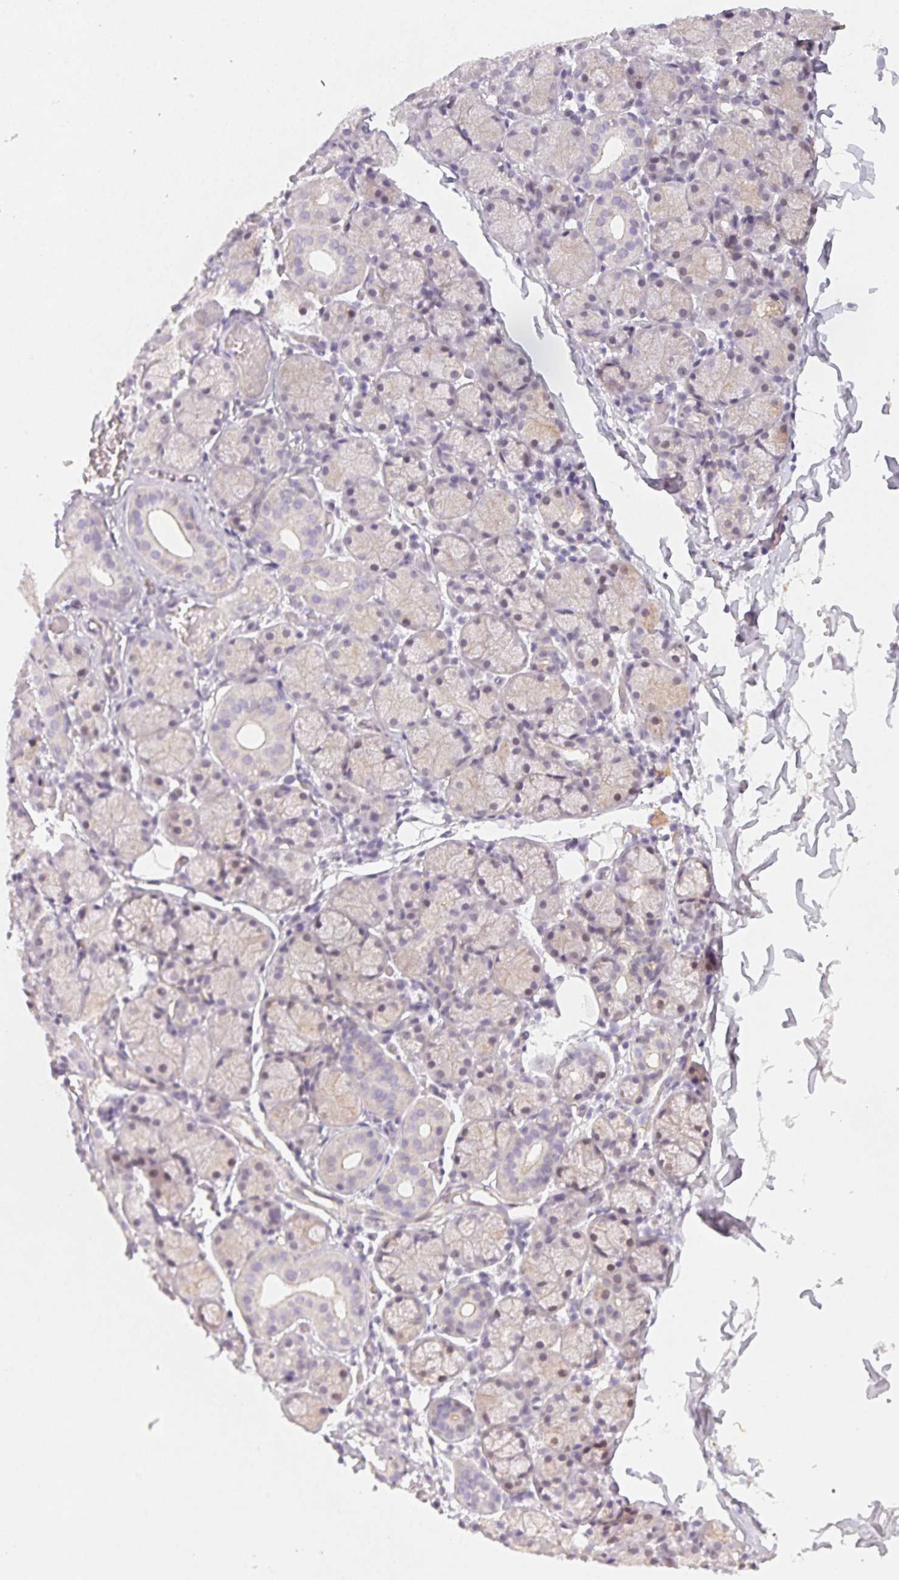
{"staining": {"intensity": "weak", "quantity": "<25%", "location": "cytoplasmic/membranous"}, "tissue": "salivary gland", "cell_type": "Glandular cells", "image_type": "normal", "snomed": [{"axis": "morphology", "description": "Normal tissue, NOS"}, {"axis": "topography", "description": "Salivary gland"}, {"axis": "topography", "description": "Peripheral nerve tissue"}], "caption": "Salivary gland stained for a protein using immunohistochemistry demonstrates no expression glandular cells.", "gene": "LRRC23", "patient": {"sex": "female", "age": 24}}